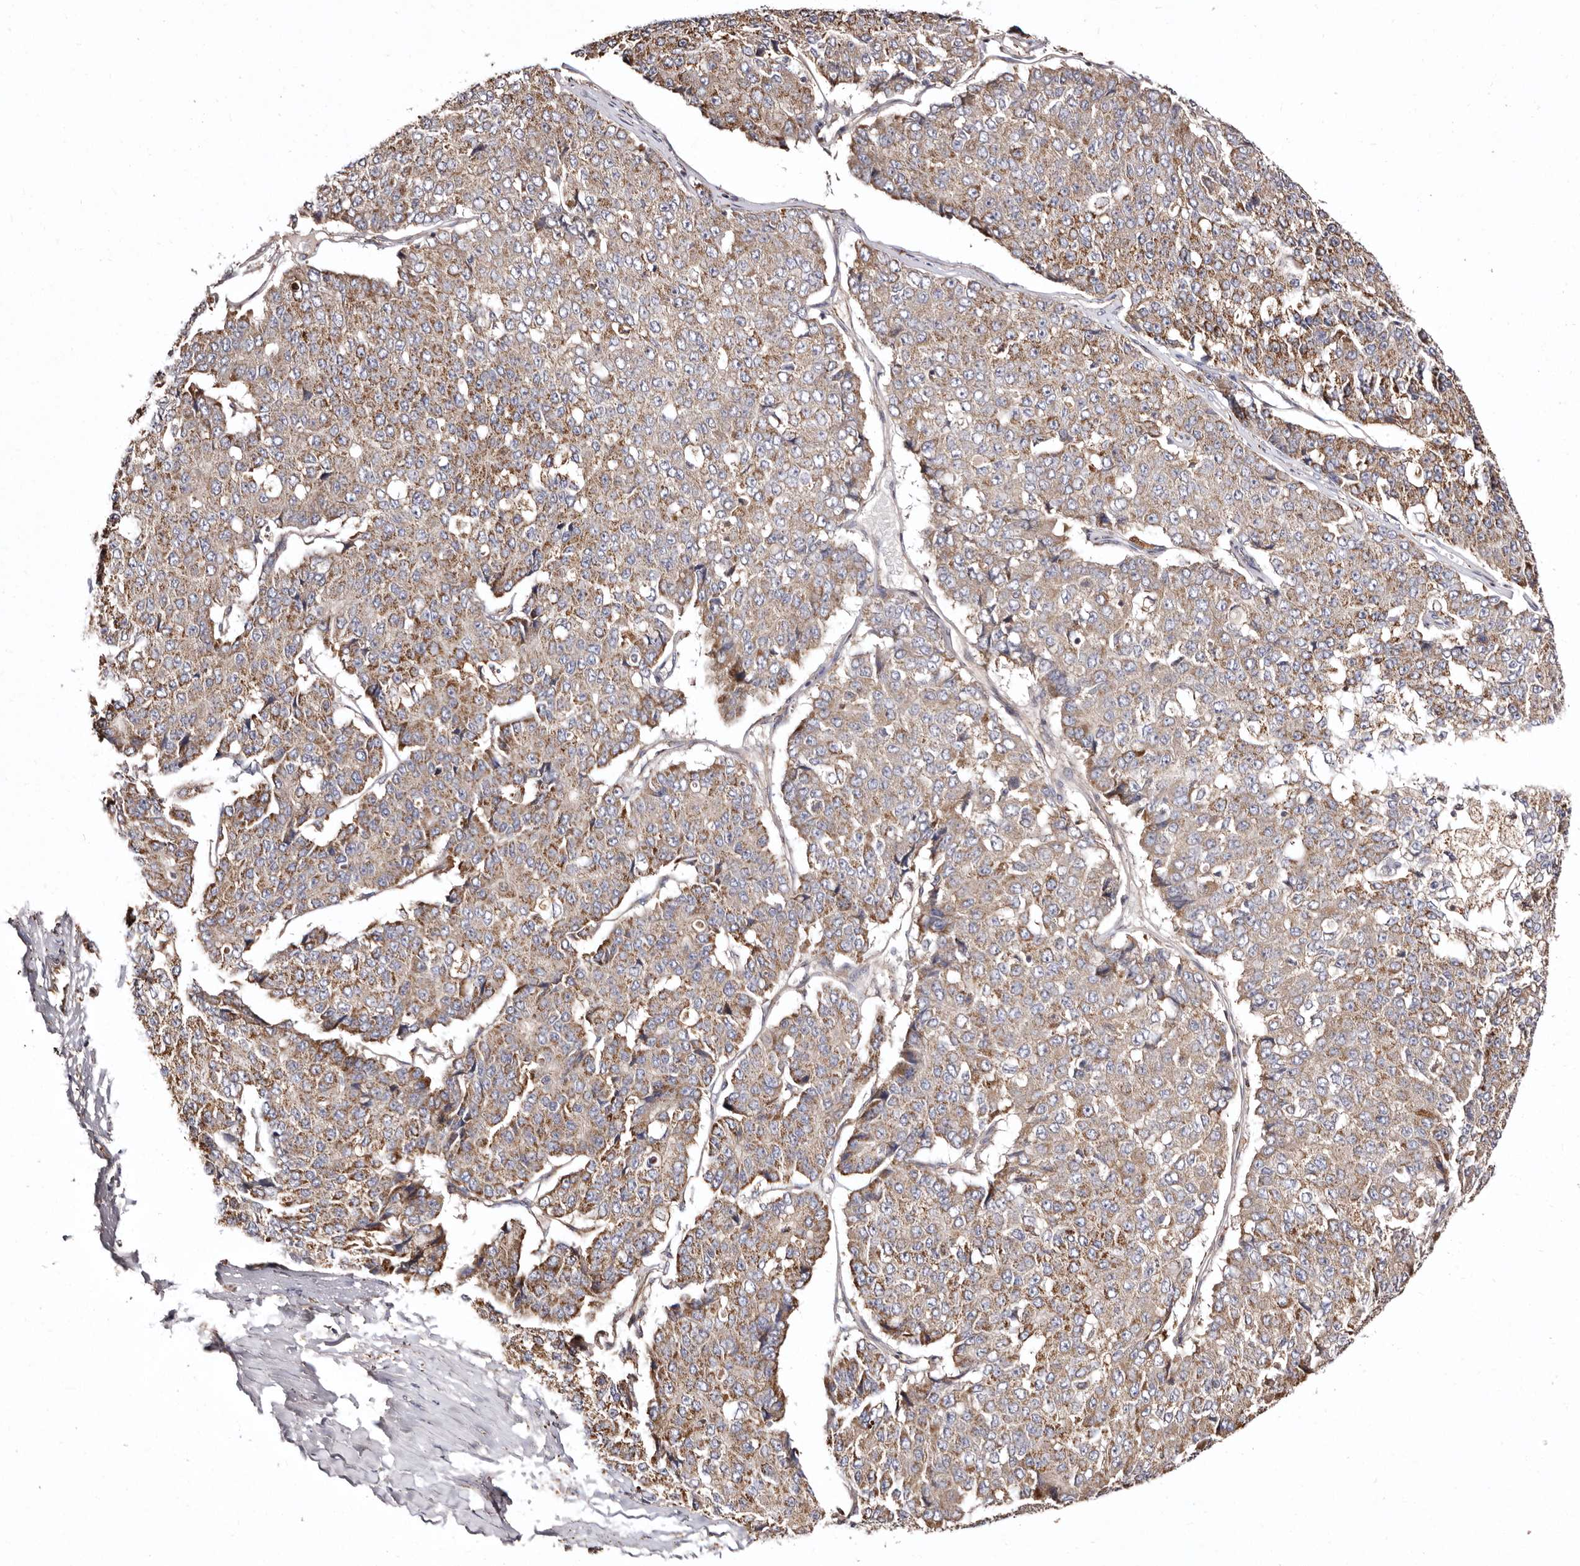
{"staining": {"intensity": "moderate", "quantity": "25%-75%", "location": "cytoplasmic/membranous"}, "tissue": "pancreatic cancer", "cell_type": "Tumor cells", "image_type": "cancer", "snomed": [{"axis": "morphology", "description": "Adenocarcinoma, NOS"}, {"axis": "topography", "description": "Pancreas"}], "caption": "Protein analysis of pancreatic cancer tissue exhibits moderate cytoplasmic/membranous staining in about 25%-75% of tumor cells. The staining was performed using DAB (3,3'-diaminobenzidine), with brown indicating positive protein expression. Nuclei are stained blue with hematoxylin.", "gene": "LUZP1", "patient": {"sex": "male", "age": 50}}